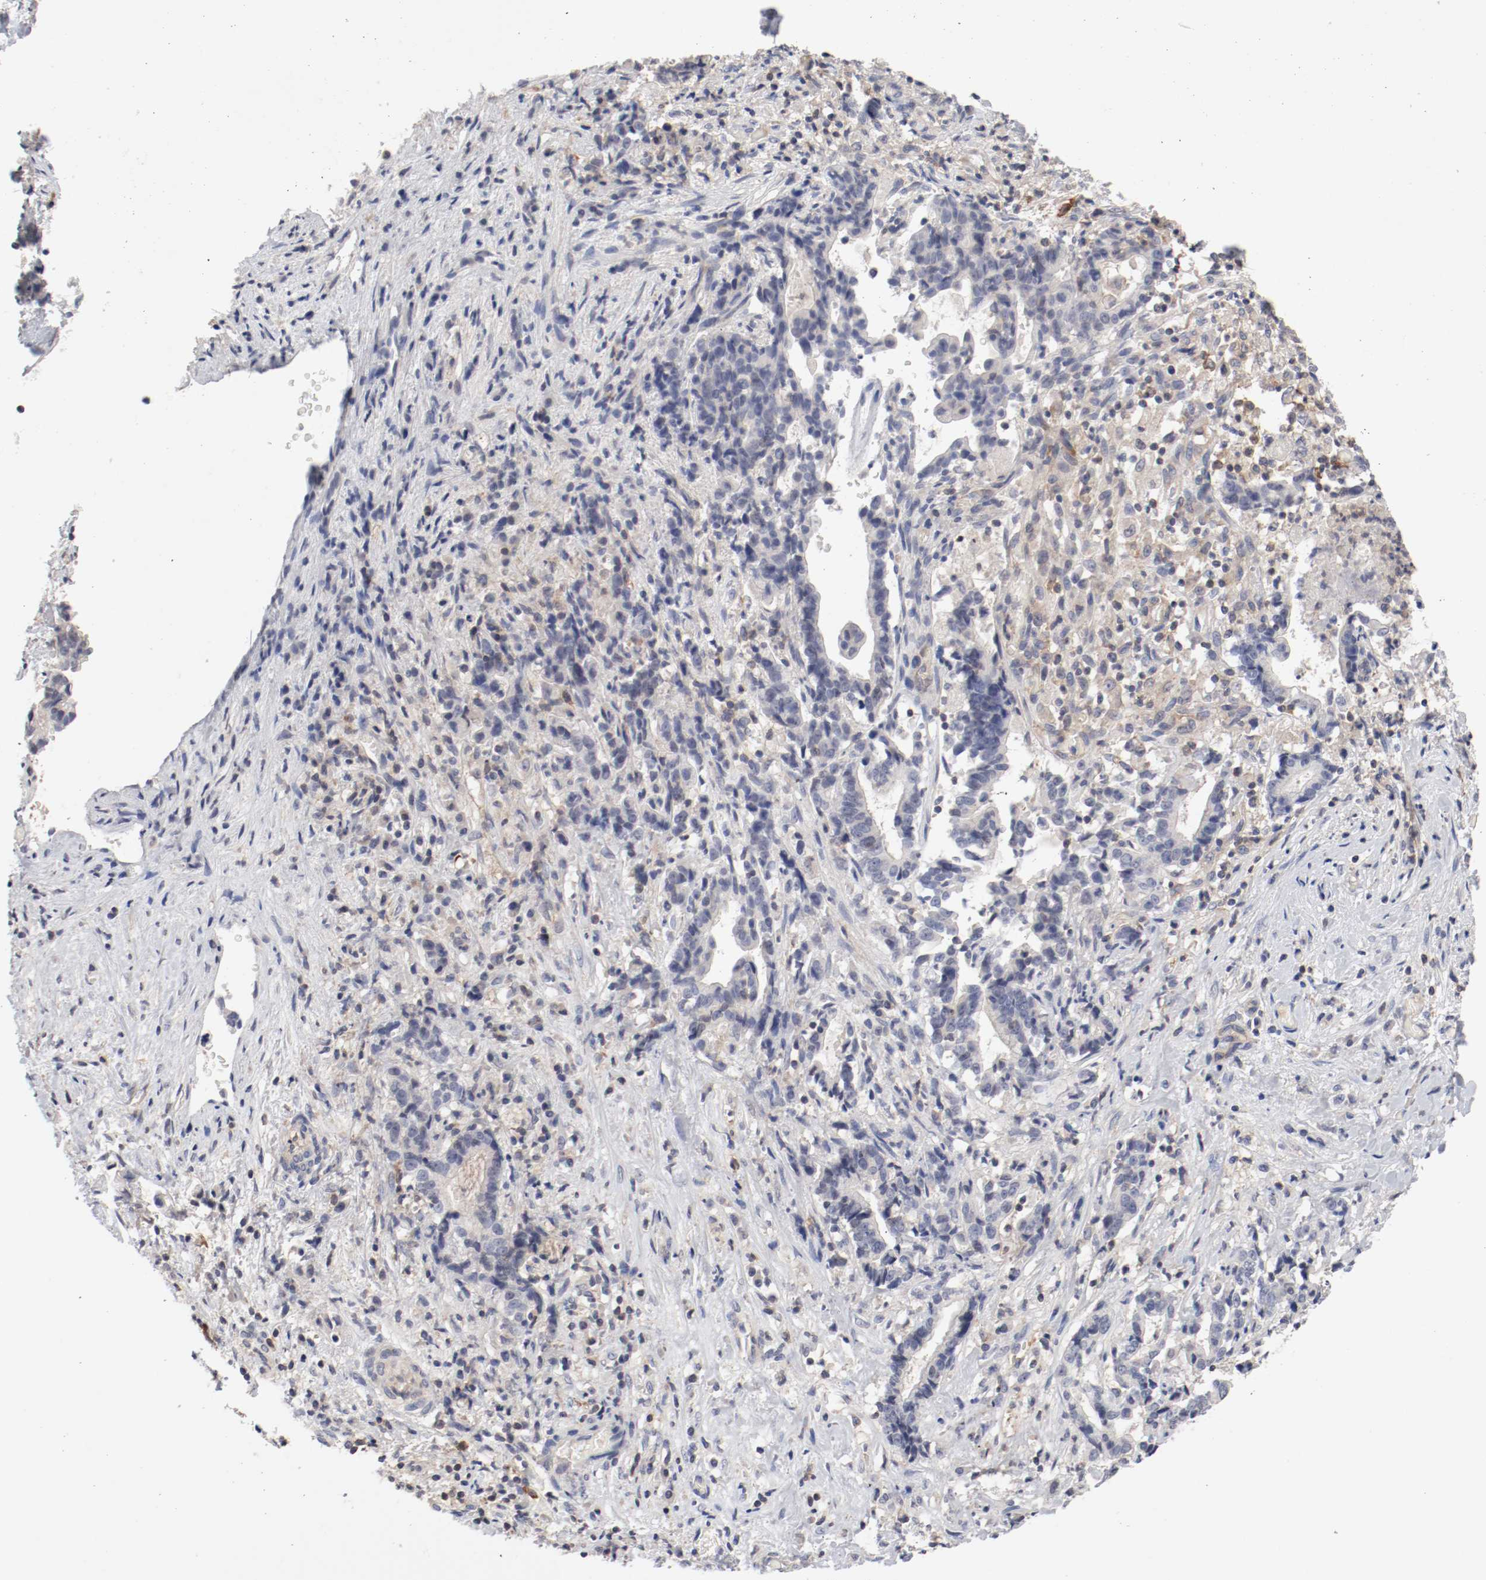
{"staining": {"intensity": "negative", "quantity": "none", "location": "none"}, "tissue": "liver cancer", "cell_type": "Tumor cells", "image_type": "cancer", "snomed": [{"axis": "morphology", "description": "Cholangiocarcinoma"}, {"axis": "topography", "description": "Liver"}], "caption": "Tumor cells are negative for brown protein staining in liver cancer (cholangiocarcinoma). Nuclei are stained in blue.", "gene": "CBL", "patient": {"sex": "male", "age": 57}}